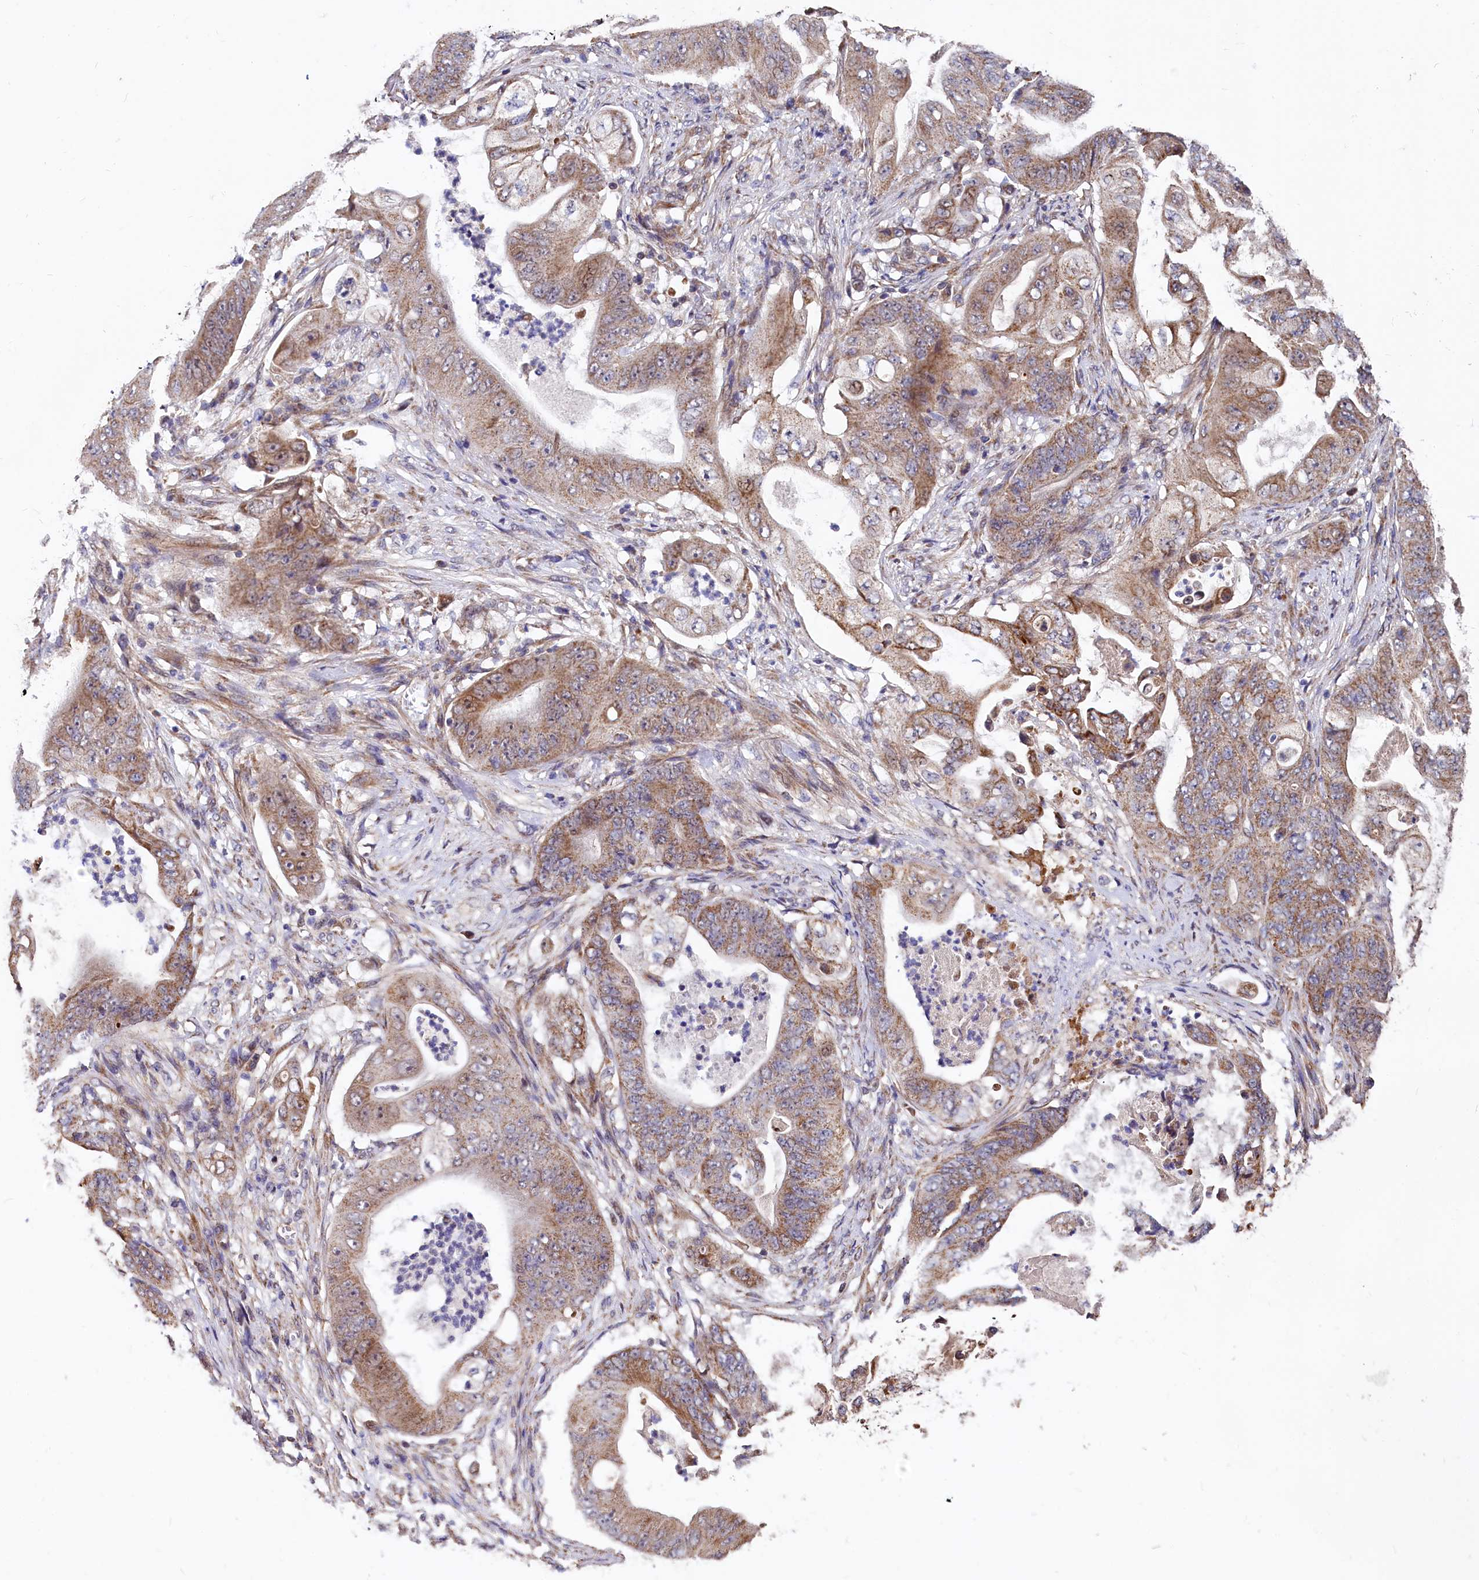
{"staining": {"intensity": "moderate", "quantity": ">75%", "location": "cytoplasmic/membranous"}, "tissue": "stomach cancer", "cell_type": "Tumor cells", "image_type": "cancer", "snomed": [{"axis": "morphology", "description": "Adenocarcinoma, NOS"}, {"axis": "topography", "description": "Stomach"}], "caption": "The image exhibits immunohistochemical staining of adenocarcinoma (stomach). There is moderate cytoplasmic/membranous positivity is identified in about >75% of tumor cells.", "gene": "SPRYD3", "patient": {"sex": "female", "age": 73}}